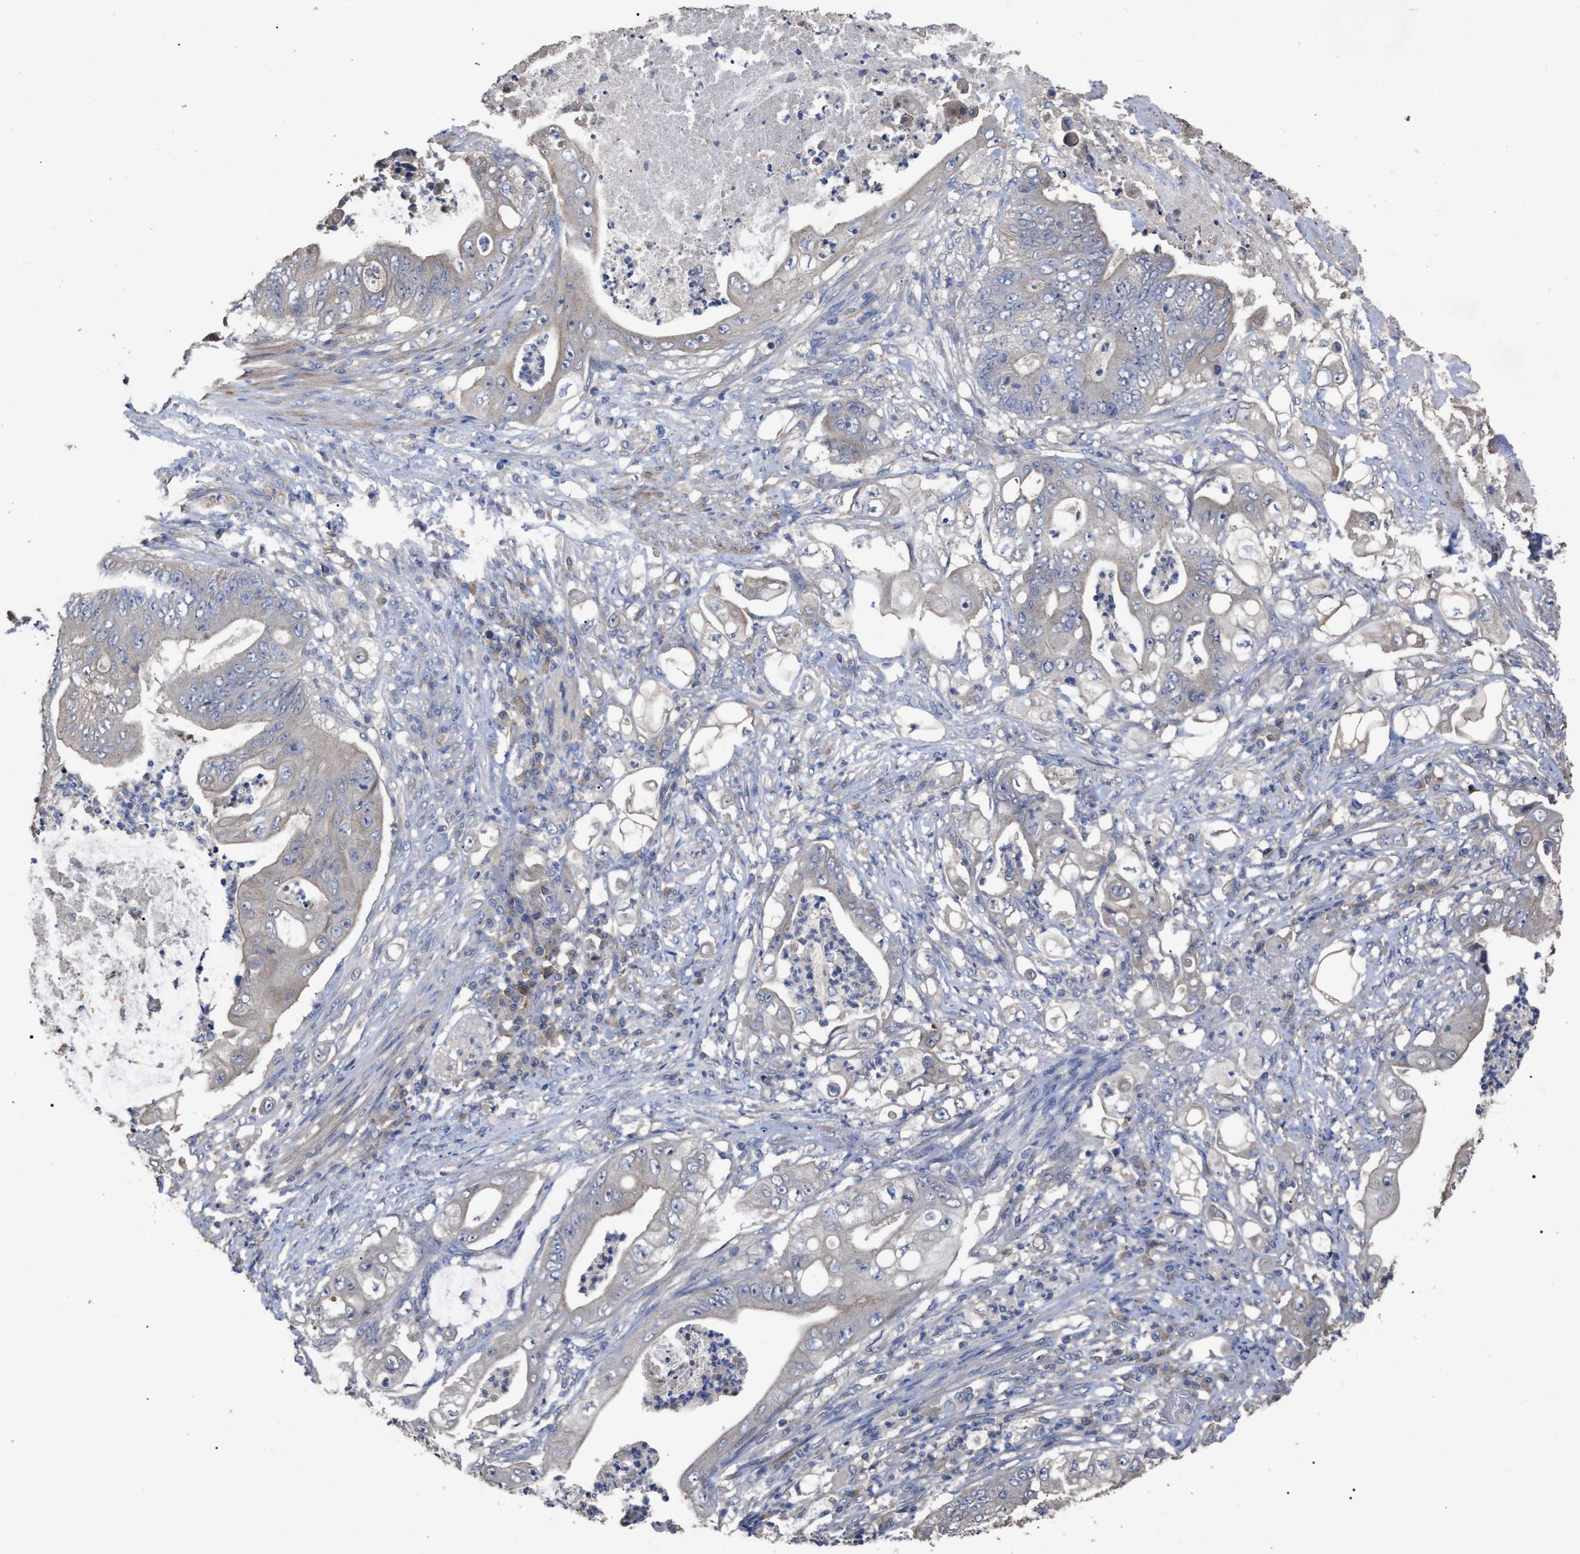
{"staining": {"intensity": "negative", "quantity": "none", "location": "none"}, "tissue": "stomach cancer", "cell_type": "Tumor cells", "image_type": "cancer", "snomed": [{"axis": "morphology", "description": "Adenocarcinoma, NOS"}, {"axis": "topography", "description": "Stomach"}], "caption": "Stomach cancer stained for a protein using immunohistochemistry reveals no staining tumor cells.", "gene": "BTN2A1", "patient": {"sex": "female", "age": 73}}